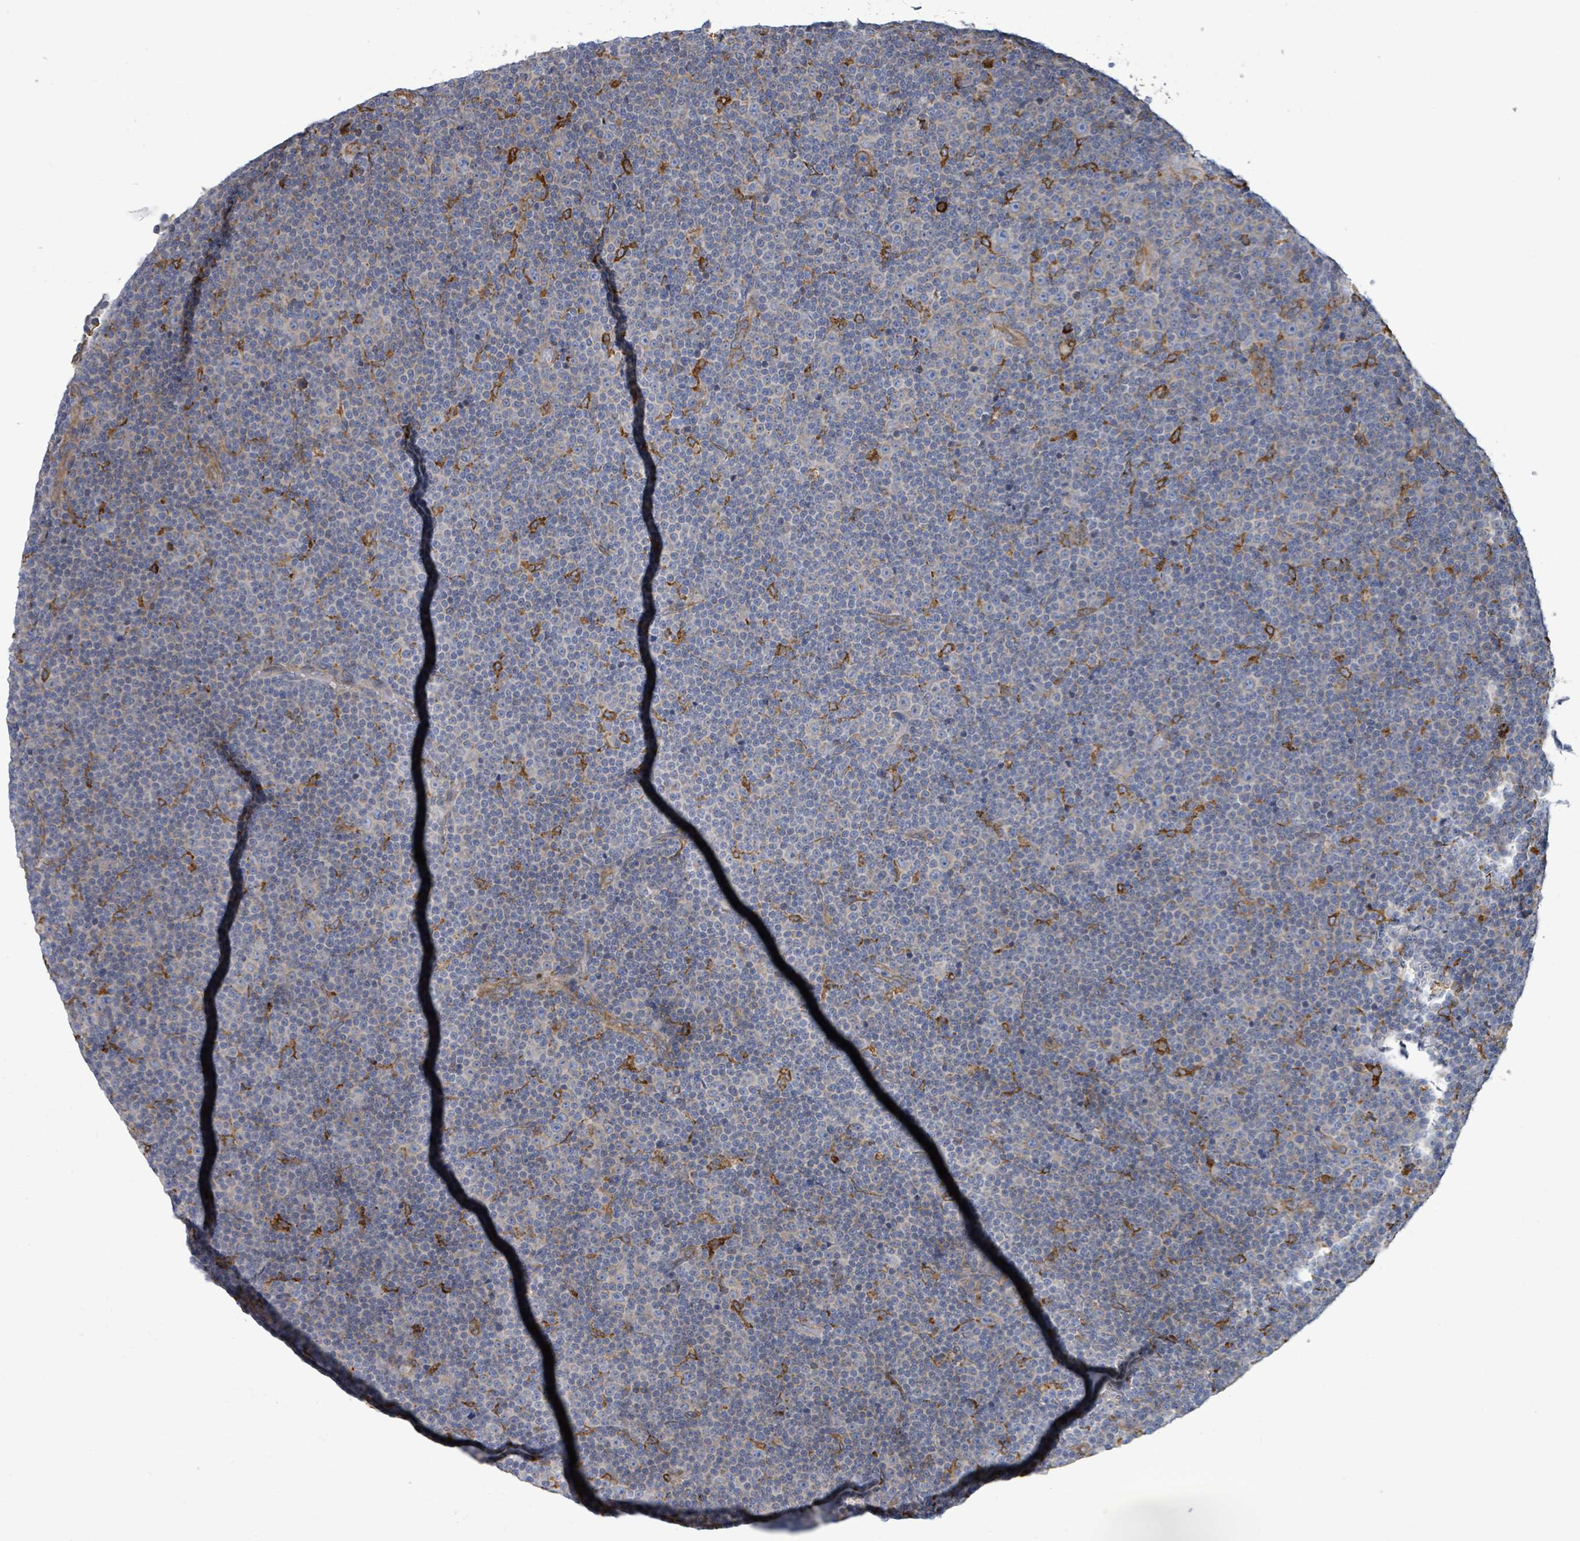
{"staining": {"intensity": "negative", "quantity": "none", "location": "none"}, "tissue": "lymphoma", "cell_type": "Tumor cells", "image_type": "cancer", "snomed": [{"axis": "morphology", "description": "Malignant lymphoma, non-Hodgkin's type, Low grade"}, {"axis": "topography", "description": "Lymph node"}], "caption": "This is an immunohistochemistry image of human lymphoma. There is no staining in tumor cells.", "gene": "RFPL4A", "patient": {"sex": "female", "age": 67}}